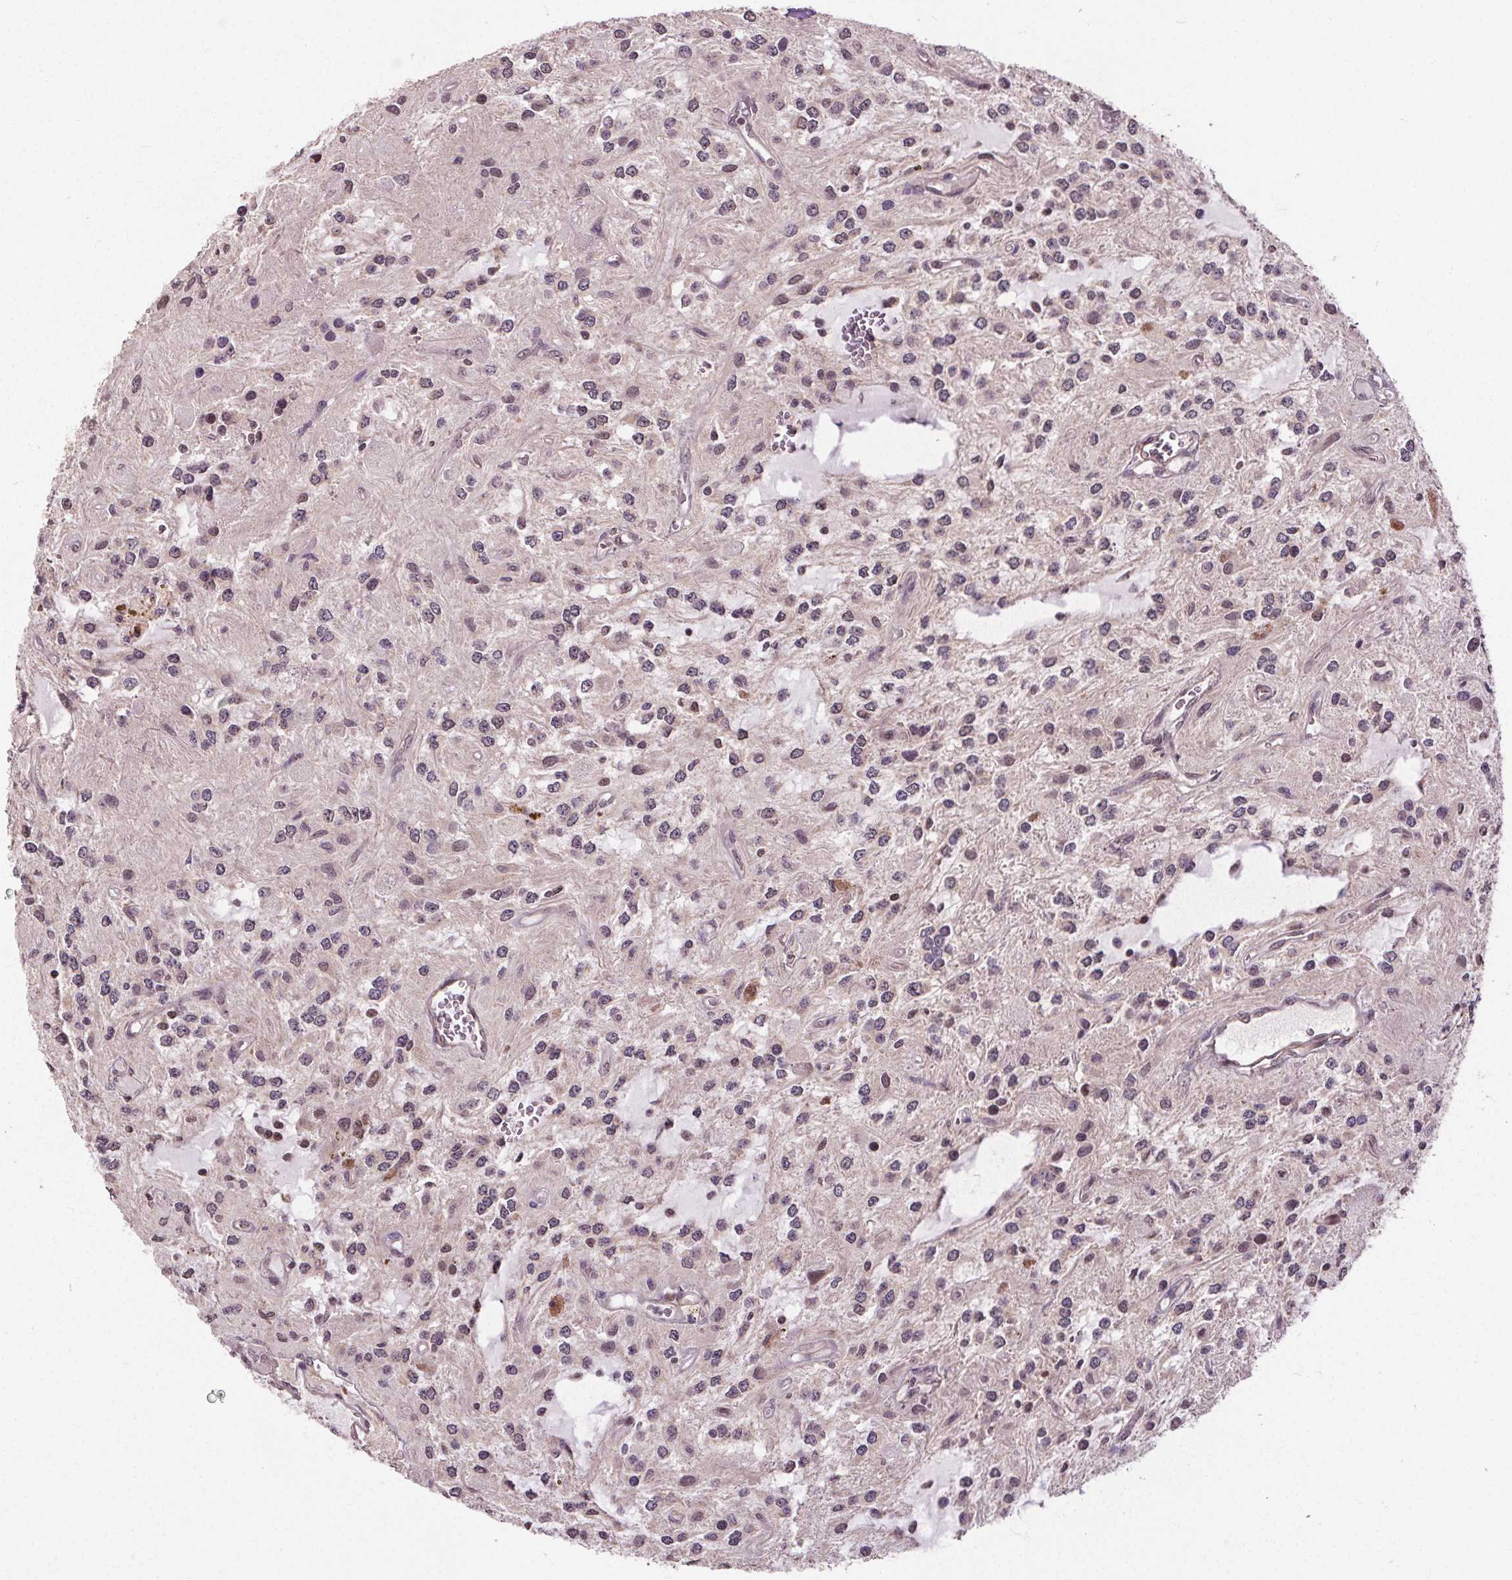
{"staining": {"intensity": "weak", "quantity": "<25%", "location": "nuclear"}, "tissue": "glioma", "cell_type": "Tumor cells", "image_type": "cancer", "snomed": [{"axis": "morphology", "description": "Glioma, malignant, Low grade"}, {"axis": "topography", "description": "Cerebellum"}], "caption": "Tumor cells show no significant positivity in glioma.", "gene": "KIAA0232", "patient": {"sex": "female", "age": 14}}